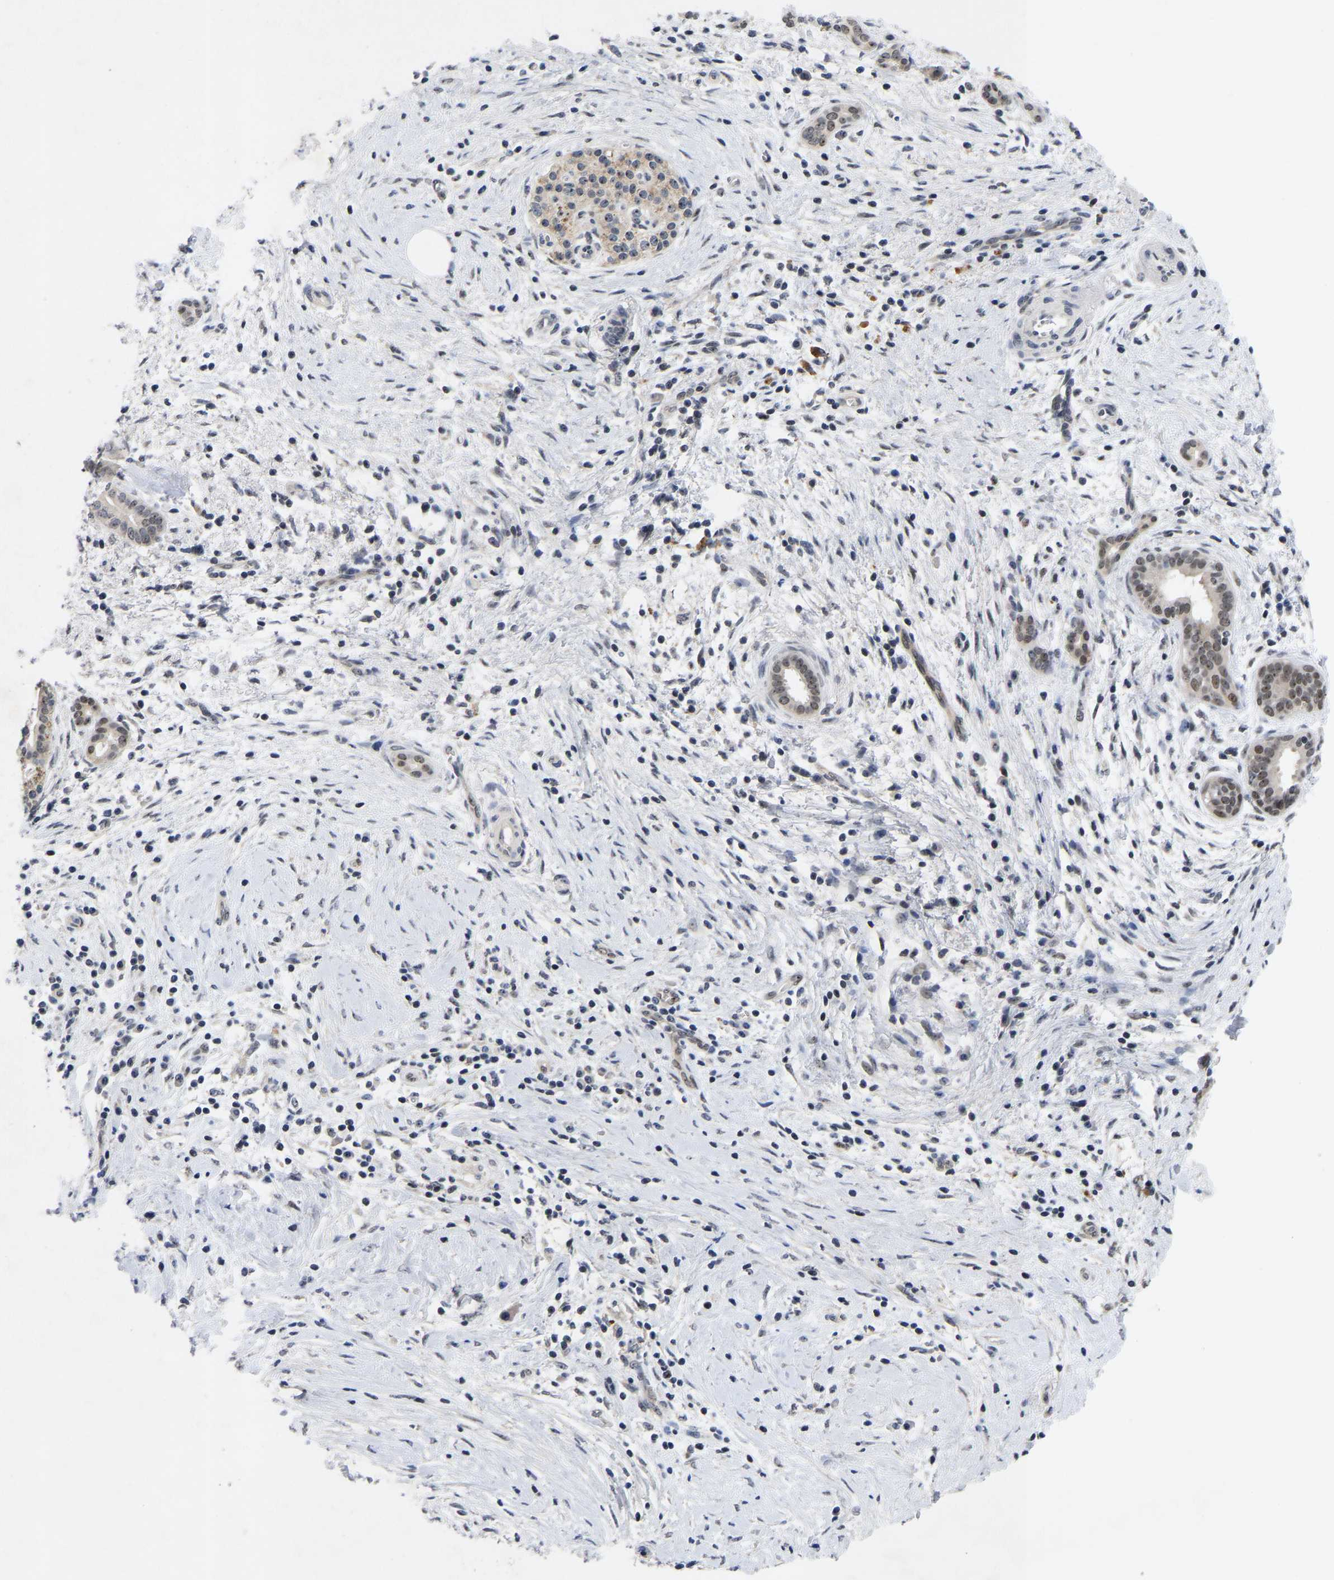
{"staining": {"intensity": "weak", "quantity": "<25%", "location": "nuclear"}, "tissue": "pancreatic cancer", "cell_type": "Tumor cells", "image_type": "cancer", "snomed": [{"axis": "morphology", "description": "Adenocarcinoma, NOS"}, {"axis": "topography", "description": "Pancreas"}], "caption": "Tumor cells are negative for protein expression in human pancreatic adenocarcinoma.", "gene": "NLE1", "patient": {"sex": "female", "age": 70}}